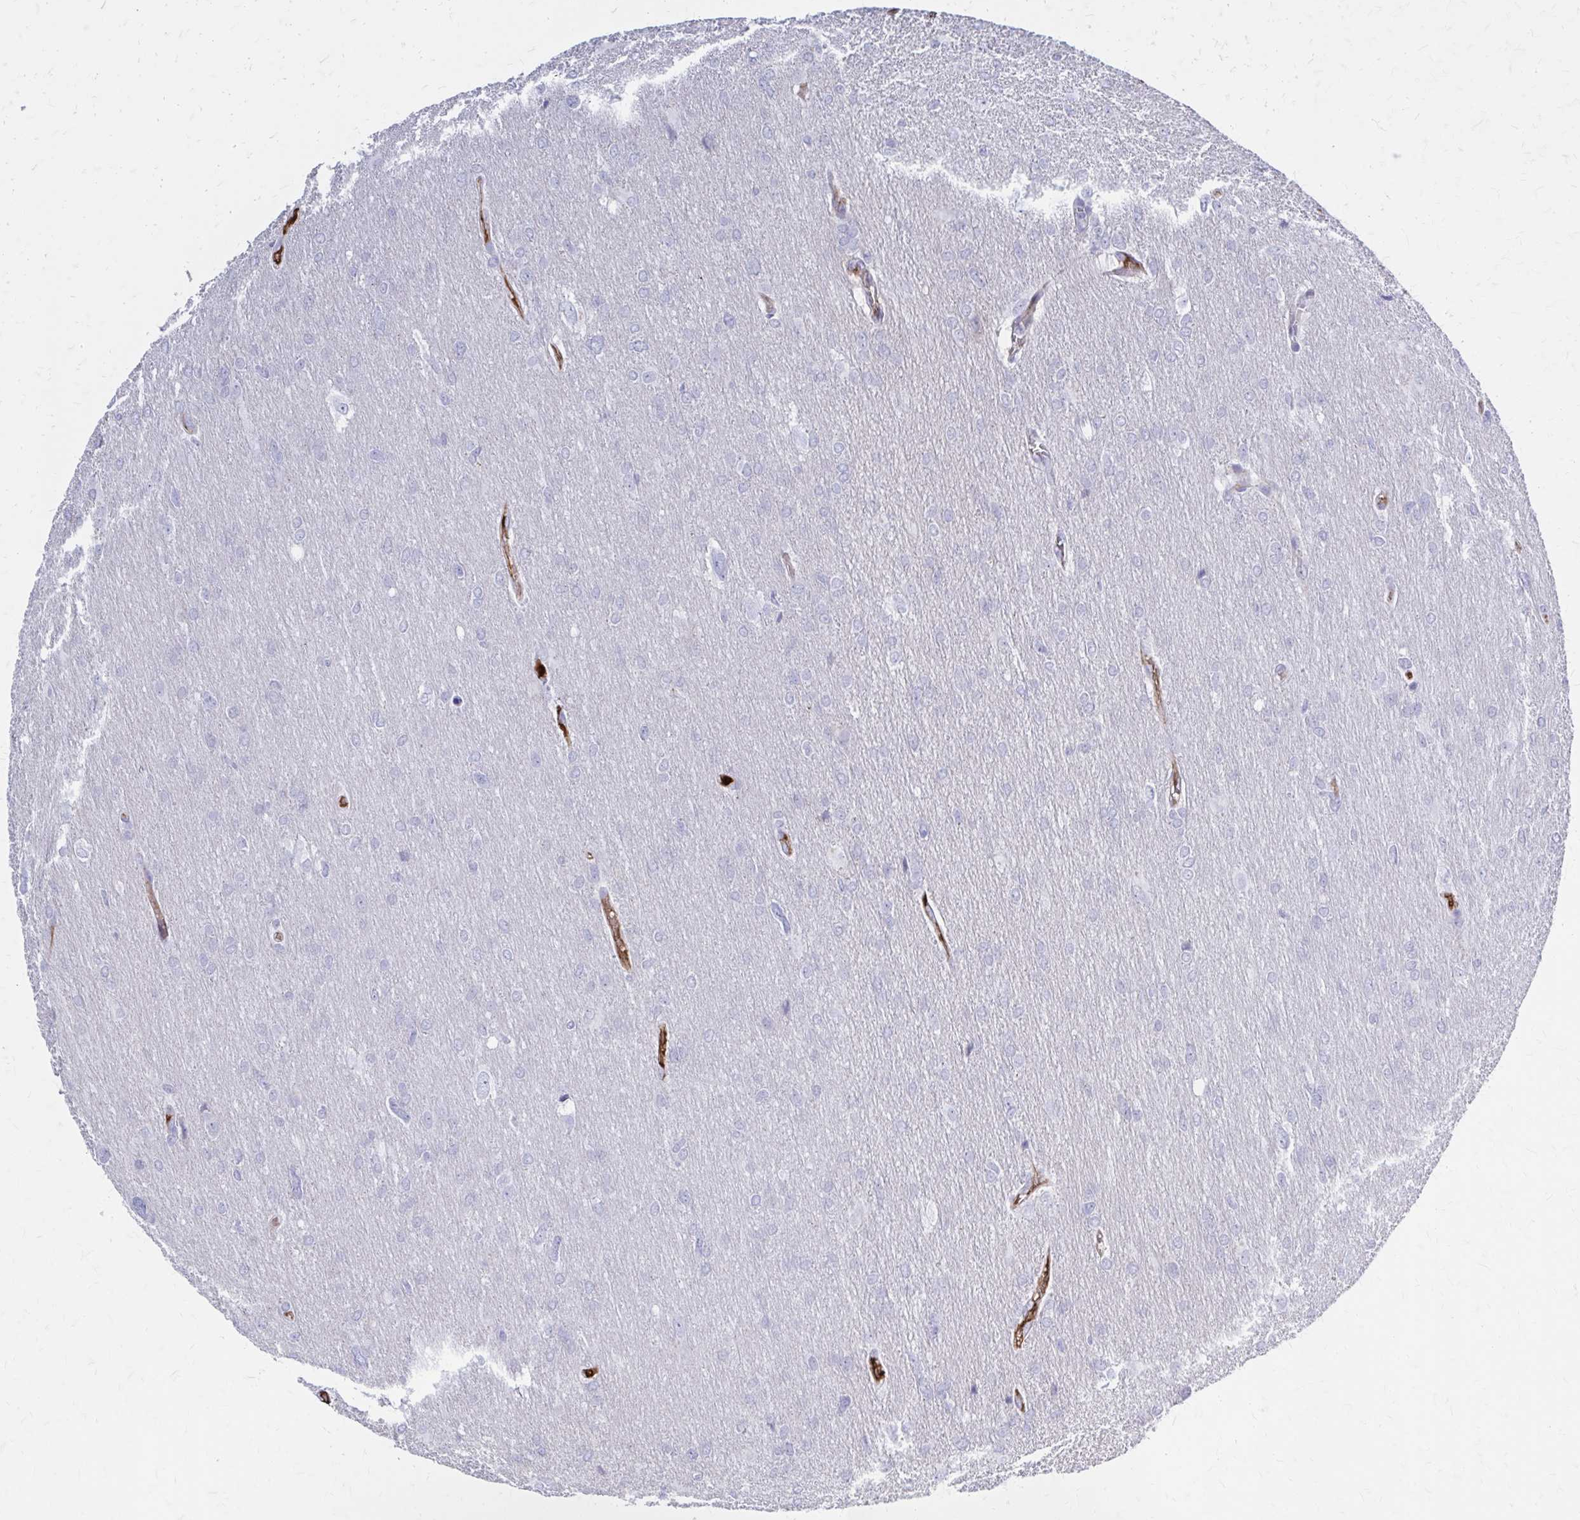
{"staining": {"intensity": "negative", "quantity": "none", "location": "none"}, "tissue": "glioma", "cell_type": "Tumor cells", "image_type": "cancer", "snomed": [{"axis": "morphology", "description": "Glioma, malignant, High grade"}, {"axis": "topography", "description": "Brain"}], "caption": "High magnification brightfield microscopy of glioma stained with DAB (brown) and counterstained with hematoxylin (blue): tumor cells show no significant staining. Brightfield microscopy of immunohistochemistry (IHC) stained with DAB (3,3'-diaminobenzidine) (brown) and hematoxylin (blue), captured at high magnification.", "gene": "SERPIND1", "patient": {"sex": "male", "age": 53}}